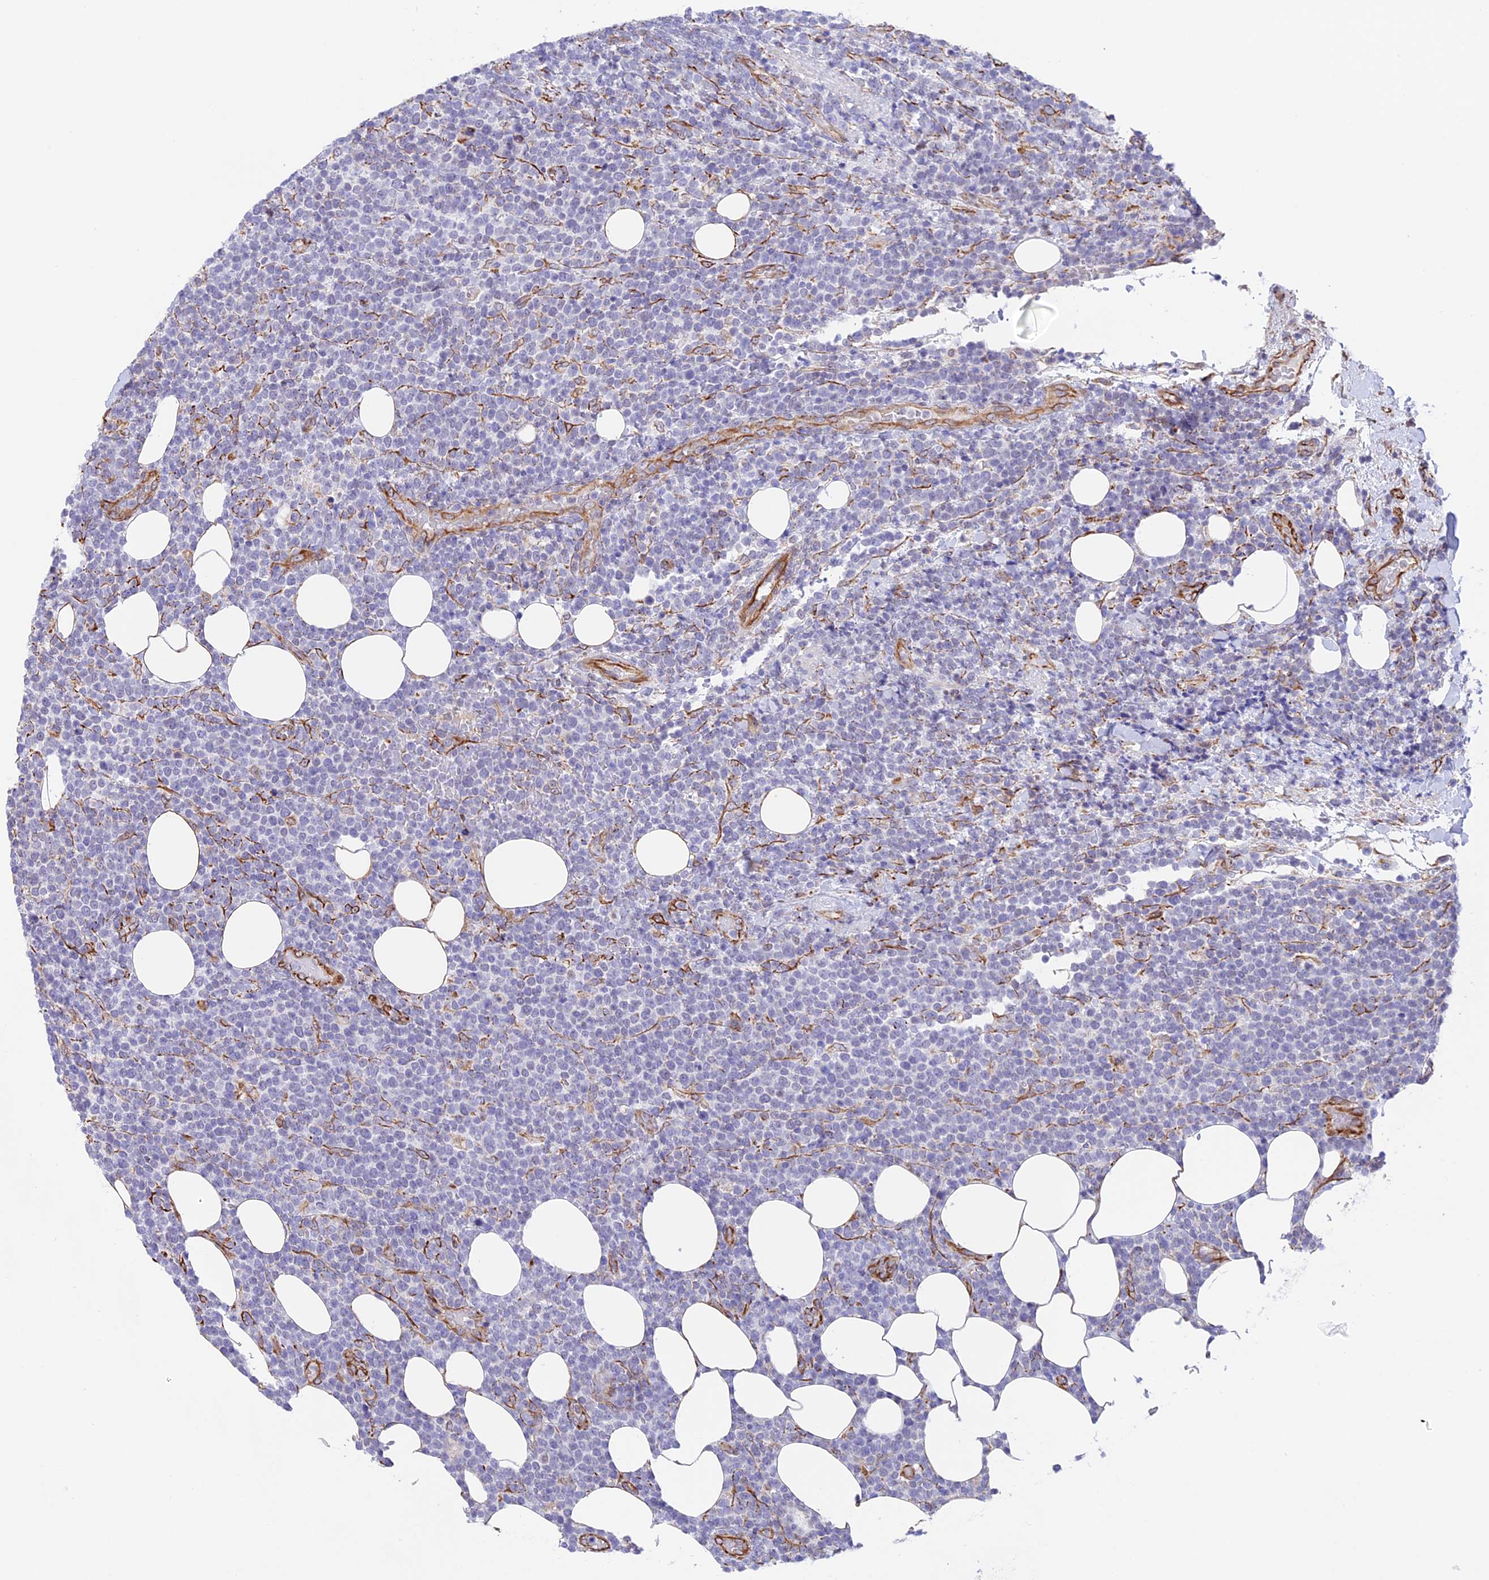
{"staining": {"intensity": "negative", "quantity": "none", "location": "none"}, "tissue": "lymphoma", "cell_type": "Tumor cells", "image_type": "cancer", "snomed": [{"axis": "morphology", "description": "Malignant lymphoma, non-Hodgkin's type, High grade"}, {"axis": "topography", "description": "Lymph node"}], "caption": "Lymphoma was stained to show a protein in brown. There is no significant expression in tumor cells. (Stains: DAB immunohistochemistry with hematoxylin counter stain, Microscopy: brightfield microscopy at high magnification).", "gene": "ZNF652", "patient": {"sex": "male", "age": 61}}